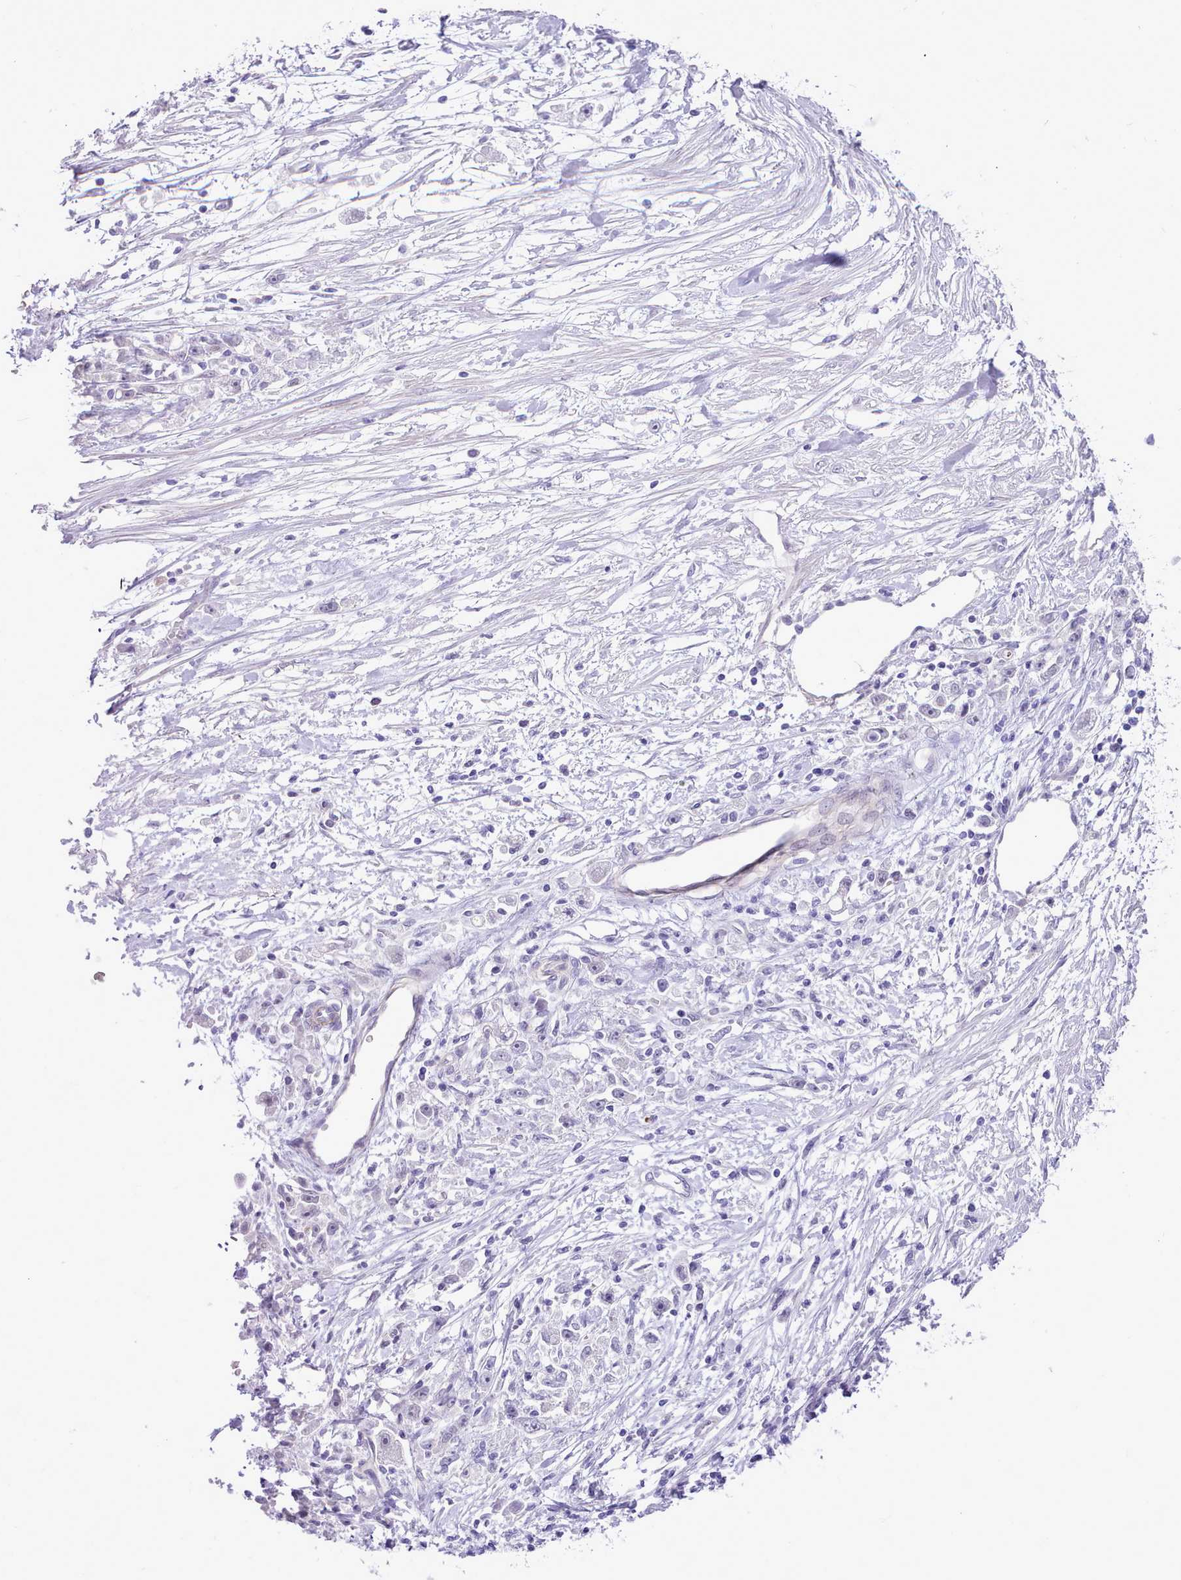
{"staining": {"intensity": "negative", "quantity": "none", "location": "none"}, "tissue": "stomach cancer", "cell_type": "Tumor cells", "image_type": "cancer", "snomed": [{"axis": "morphology", "description": "Adenocarcinoma, NOS"}, {"axis": "topography", "description": "Stomach"}], "caption": "Protein analysis of stomach adenocarcinoma demonstrates no significant positivity in tumor cells.", "gene": "LRRC37A", "patient": {"sex": "female", "age": 59}}